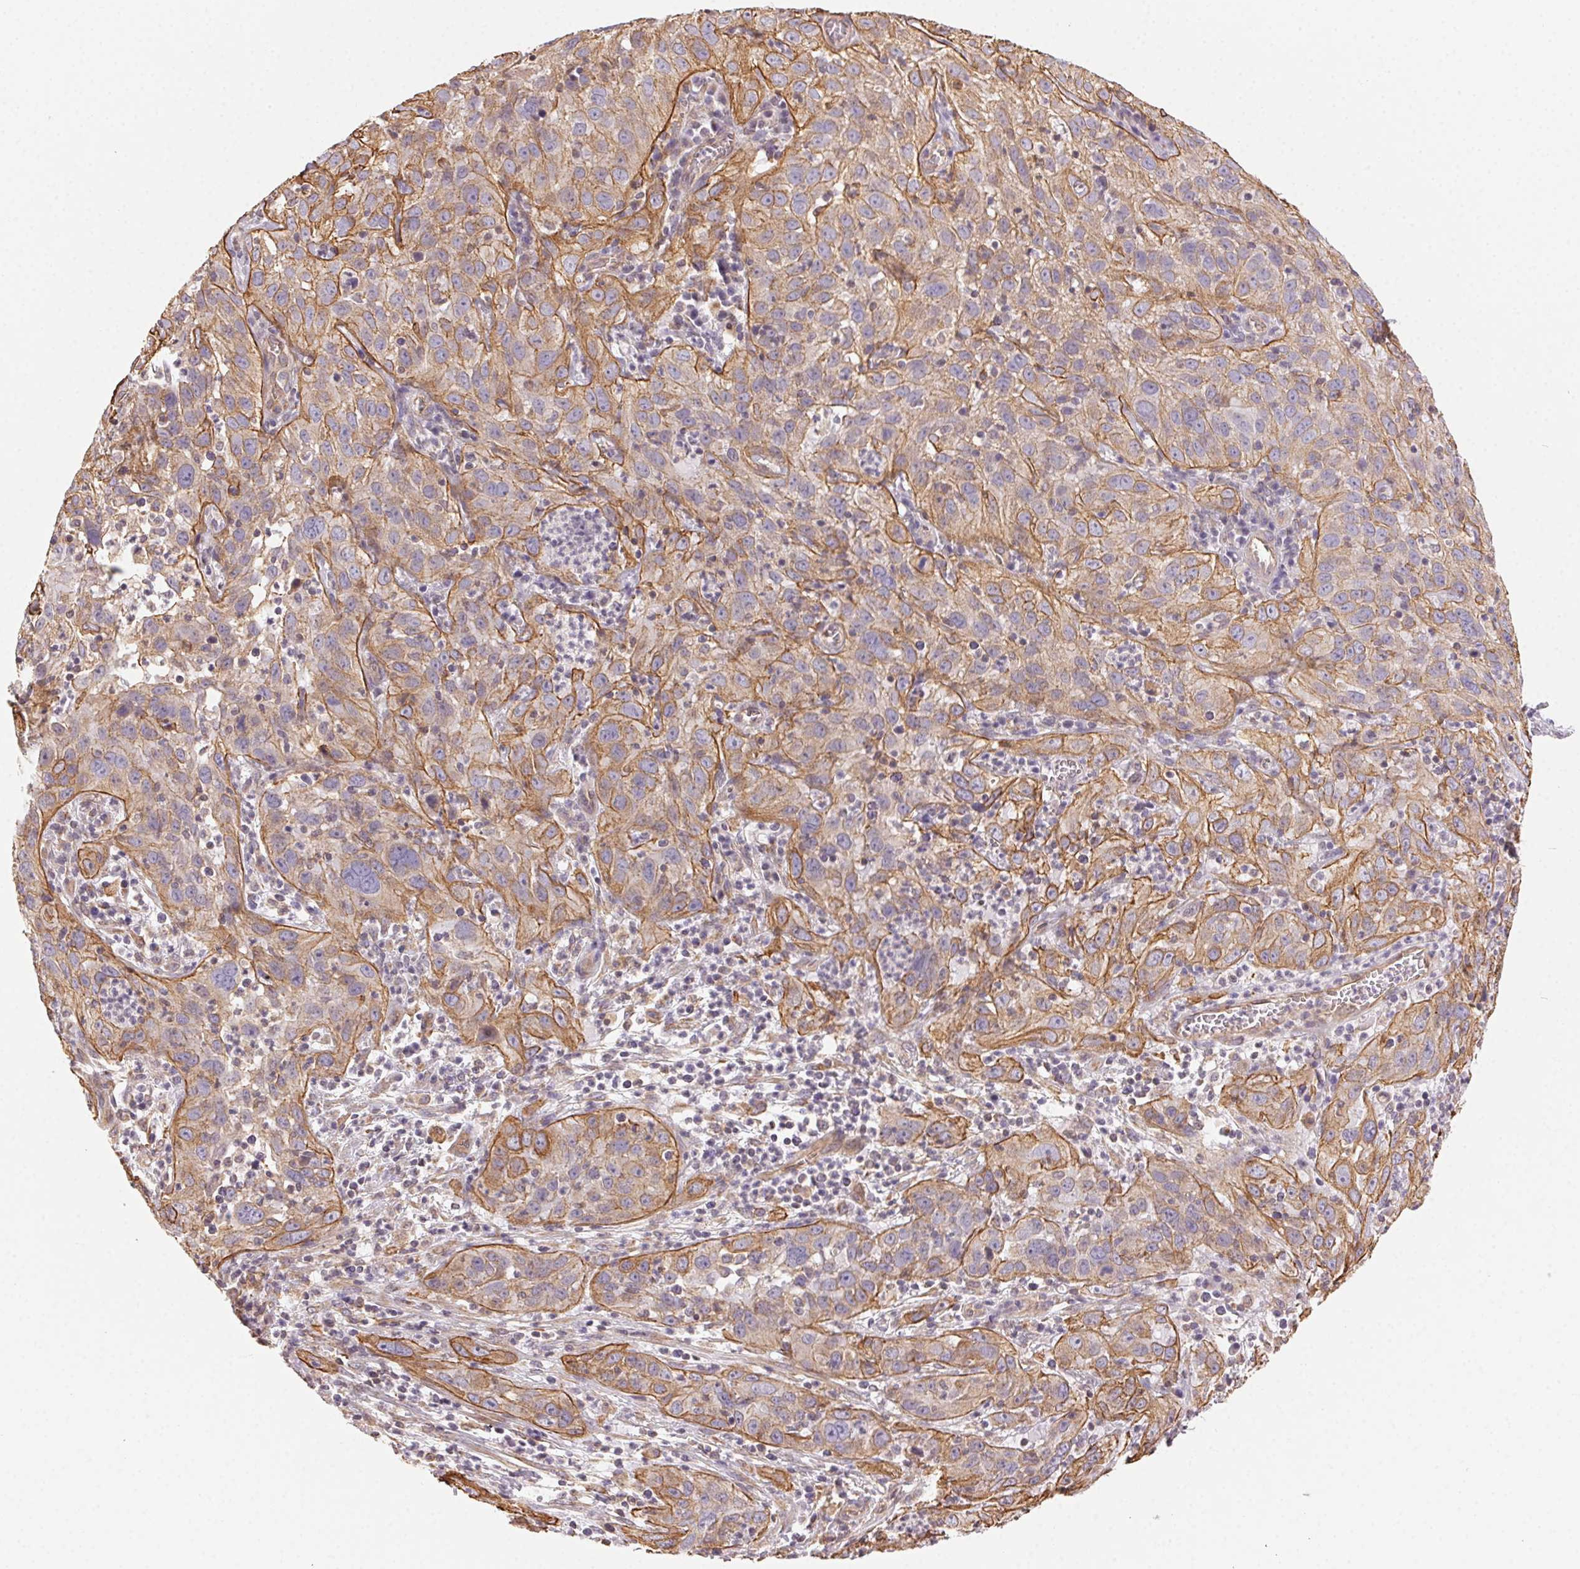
{"staining": {"intensity": "weak", "quantity": ">75%", "location": "cytoplasmic/membranous"}, "tissue": "cervical cancer", "cell_type": "Tumor cells", "image_type": "cancer", "snomed": [{"axis": "morphology", "description": "Squamous cell carcinoma, NOS"}, {"axis": "topography", "description": "Cervix"}], "caption": "Squamous cell carcinoma (cervical) stained with DAB (3,3'-diaminobenzidine) IHC shows low levels of weak cytoplasmic/membranous staining in approximately >75% of tumor cells.", "gene": "PLA2G4F", "patient": {"sex": "female", "age": 32}}